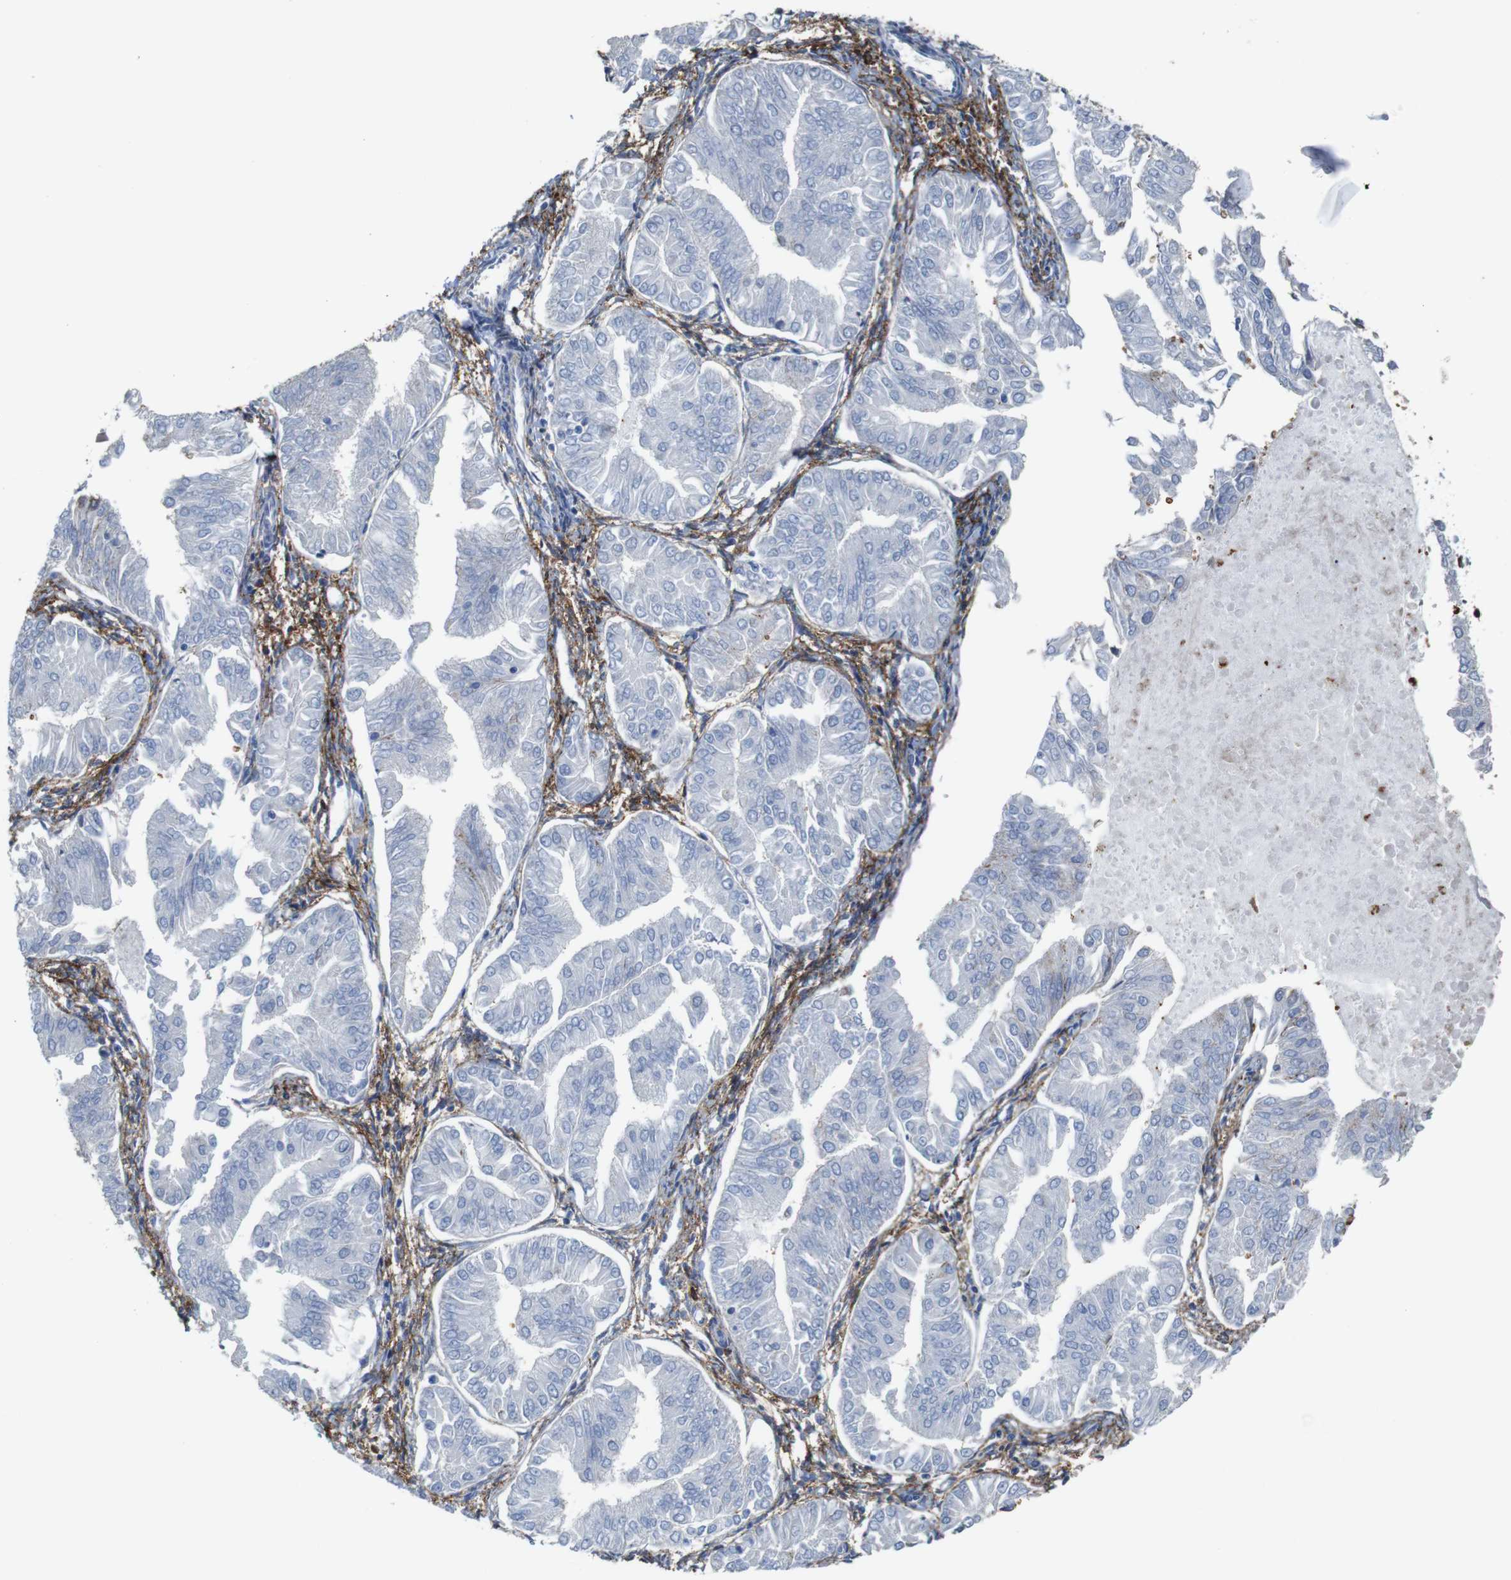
{"staining": {"intensity": "negative", "quantity": "none", "location": "none"}, "tissue": "endometrial cancer", "cell_type": "Tumor cells", "image_type": "cancer", "snomed": [{"axis": "morphology", "description": "Adenocarcinoma, NOS"}, {"axis": "topography", "description": "Endometrium"}], "caption": "This is an IHC histopathology image of human endometrial adenocarcinoma. There is no positivity in tumor cells.", "gene": "PCOLCE2", "patient": {"sex": "female", "age": 53}}